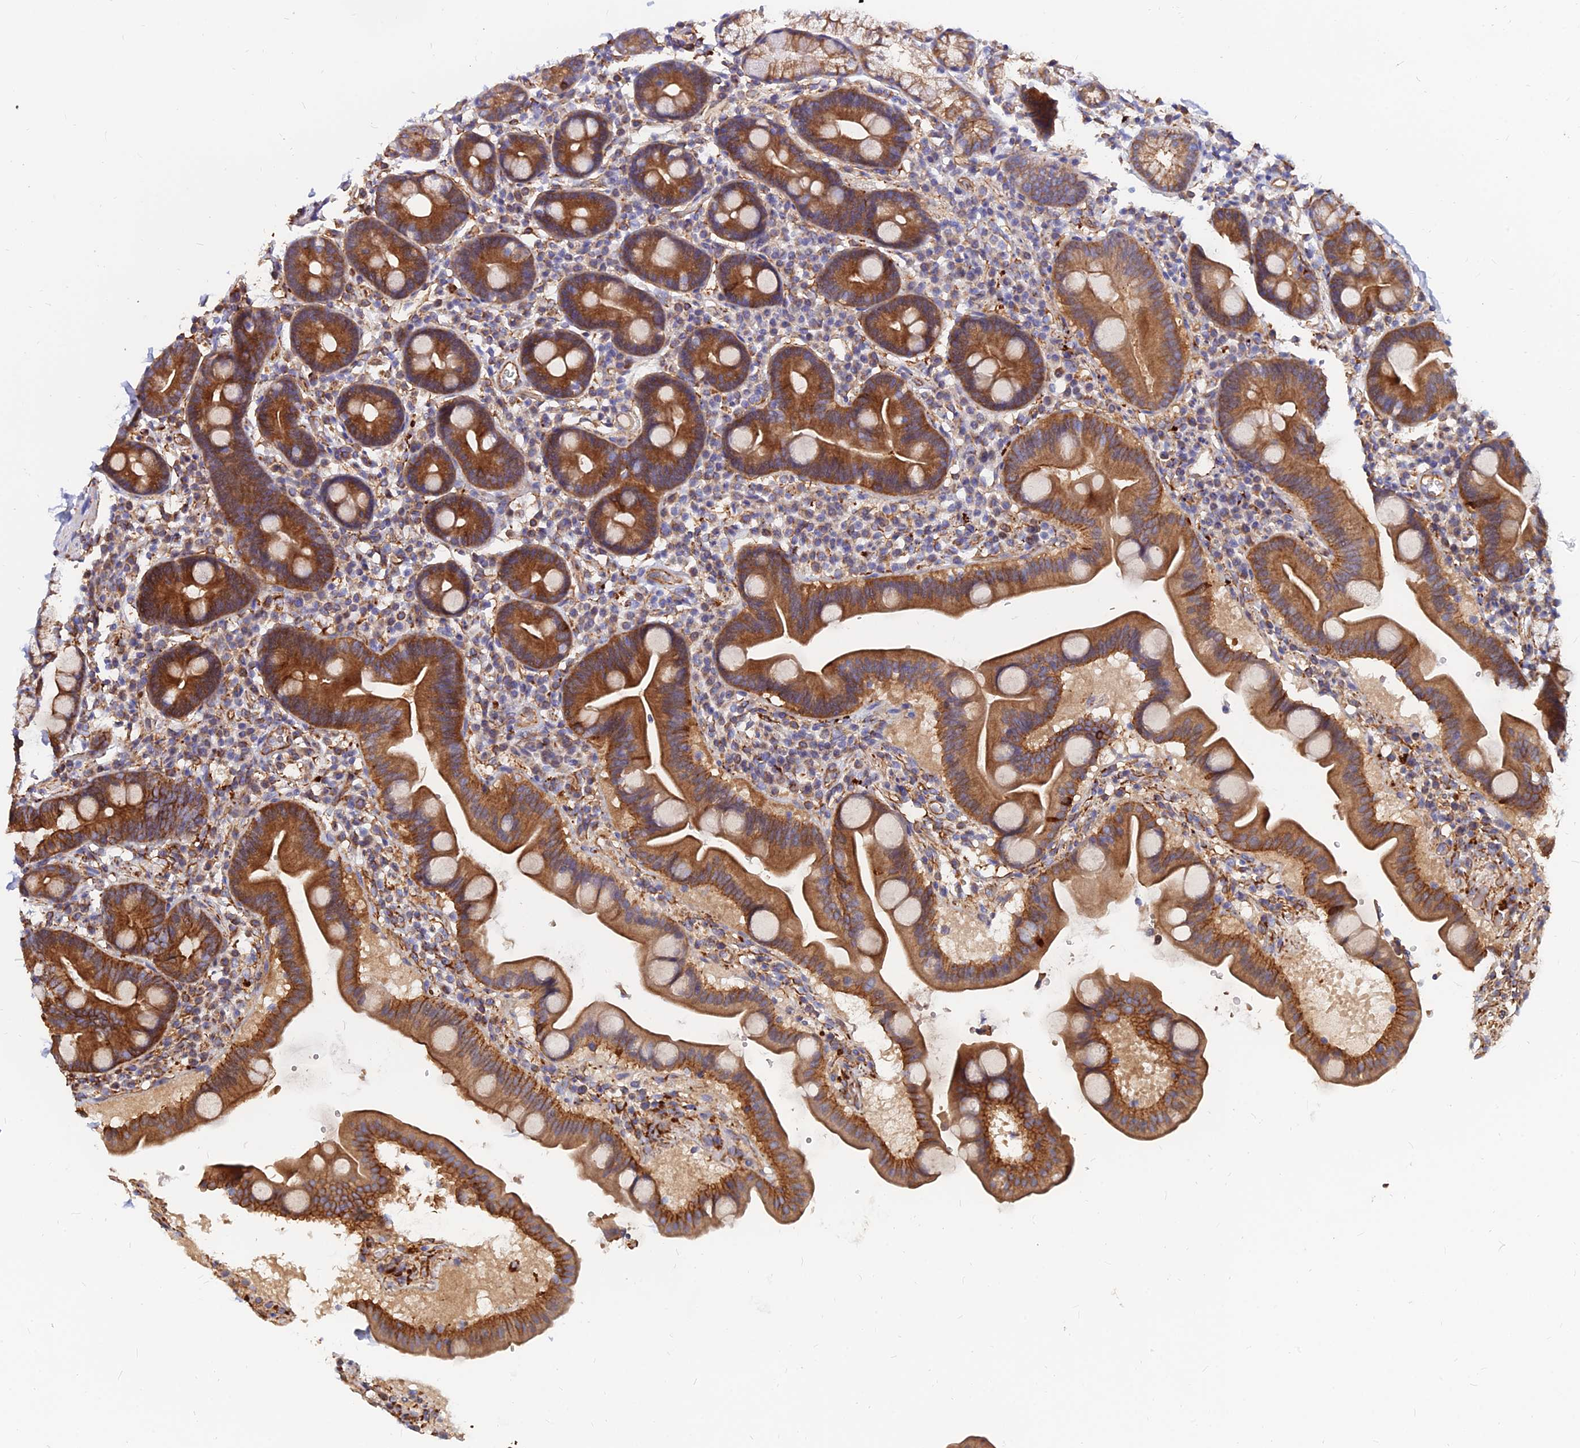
{"staining": {"intensity": "strong", "quantity": ">75%", "location": "cytoplasmic/membranous"}, "tissue": "duodenum", "cell_type": "Glandular cells", "image_type": "normal", "snomed": [{"axis": "morphology", "description": "Normal tissue, NOS"}, {"axis": "topography", "description": "Duodenum"}], "caption": "Benign duodenum exhibits strong cytoplasmic/membranous positivity in about >75% of glandular cells.", "gene": "CDK18", "patient": {"sex": "male", "age": 54}}